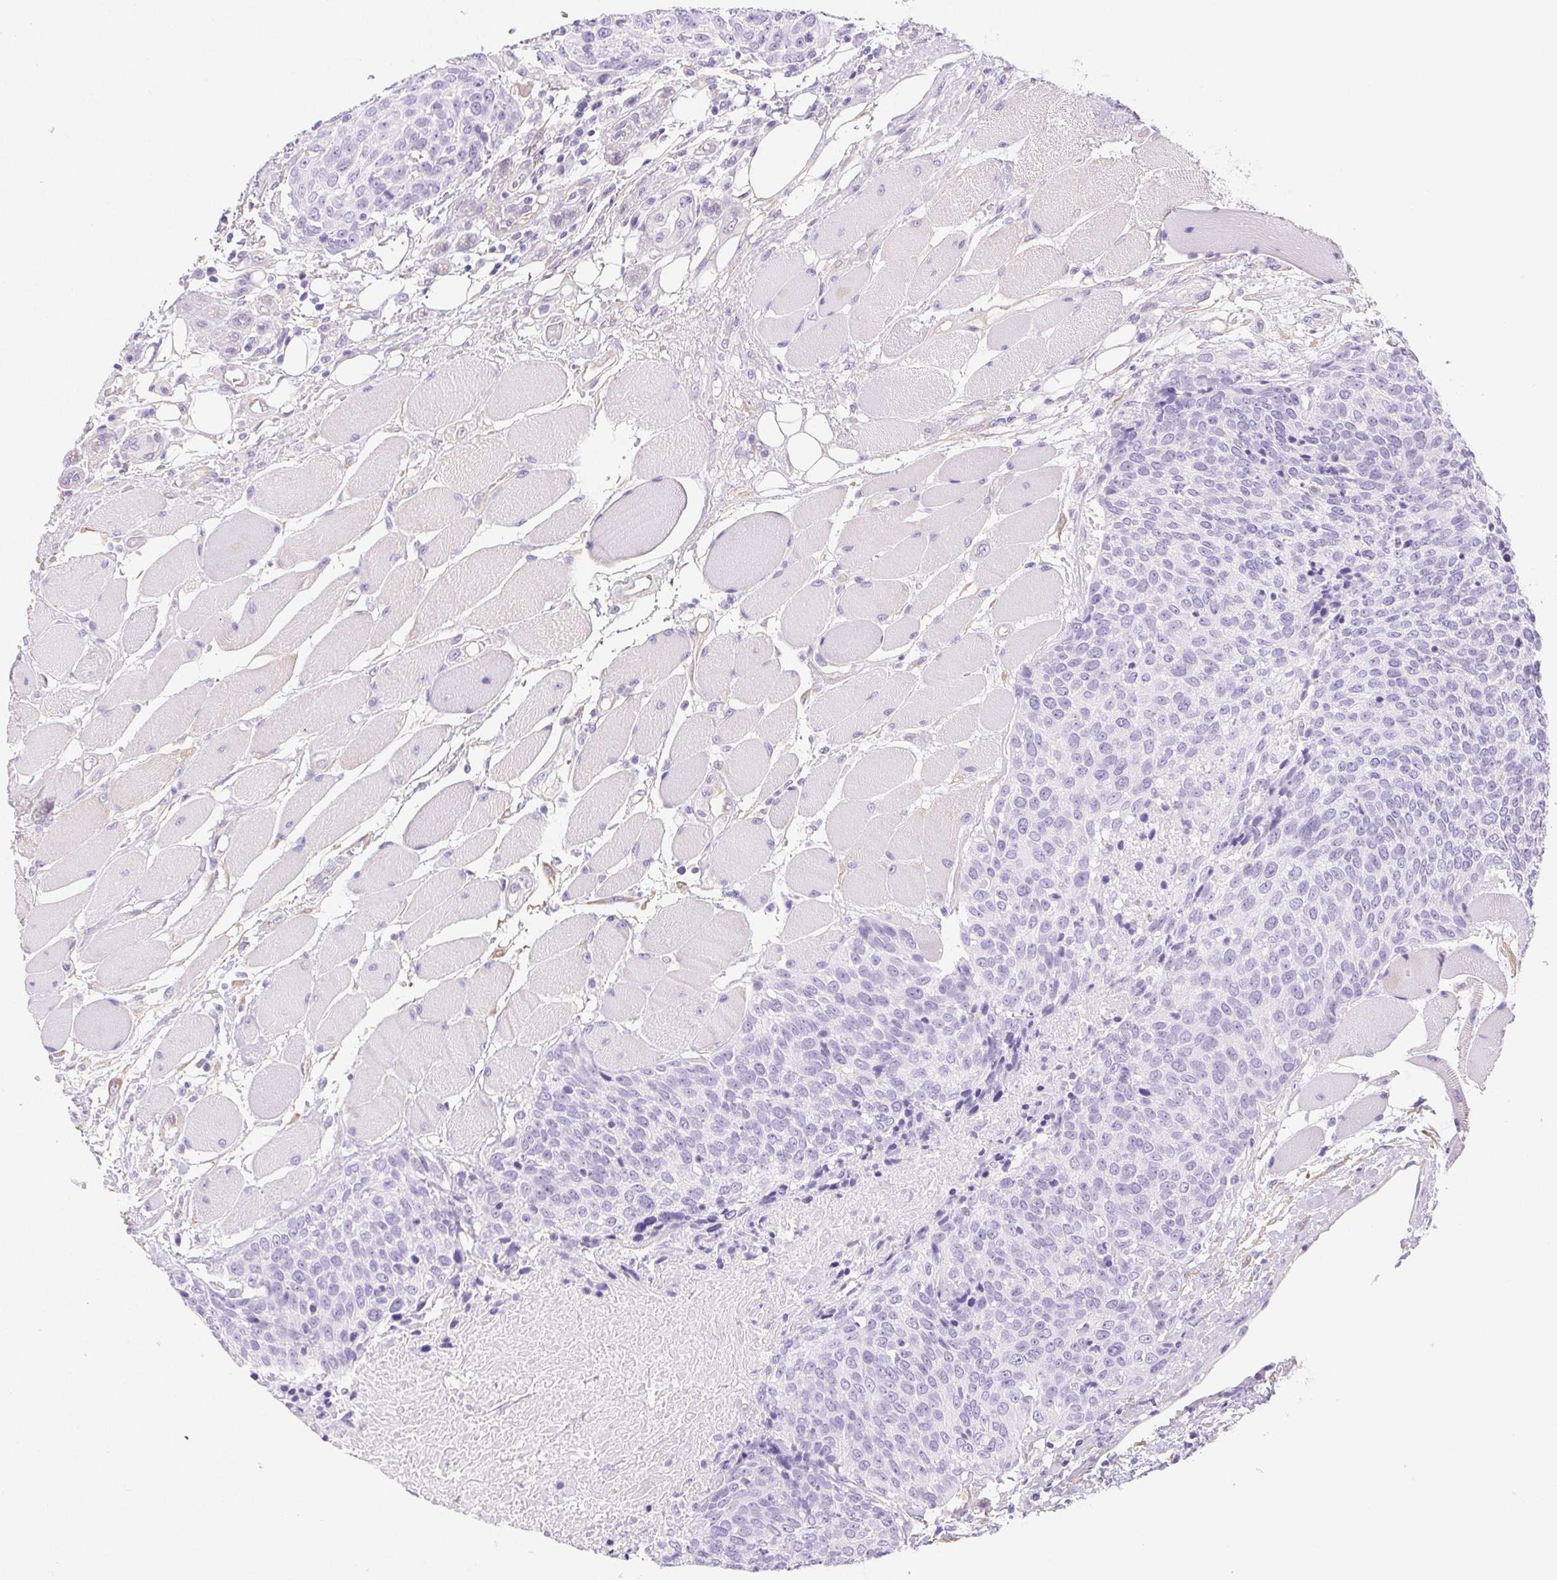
{"staining": {"intensity": "negative", "quantity": "none", "location": "none"}, "tissue": "head and neck cancer", "cell_type": "Tumor cells", "image_type": "cancer", "snomed": [{"axis": "morphology", "description": "Squamous cell carcinoma, NOS"}, {"axis": "topography", "description": "Oral tissue"}, {"axis": "topography", "description": "Head-Neck"}], "caption": "Immunohistochemistry (IHC) micrograph of head and neck cancer stained for a protein (brown), which exhibits no staining in tumor cells.", "gene": "PNLIP", "patient": {"sex": "male", "age": 64}}